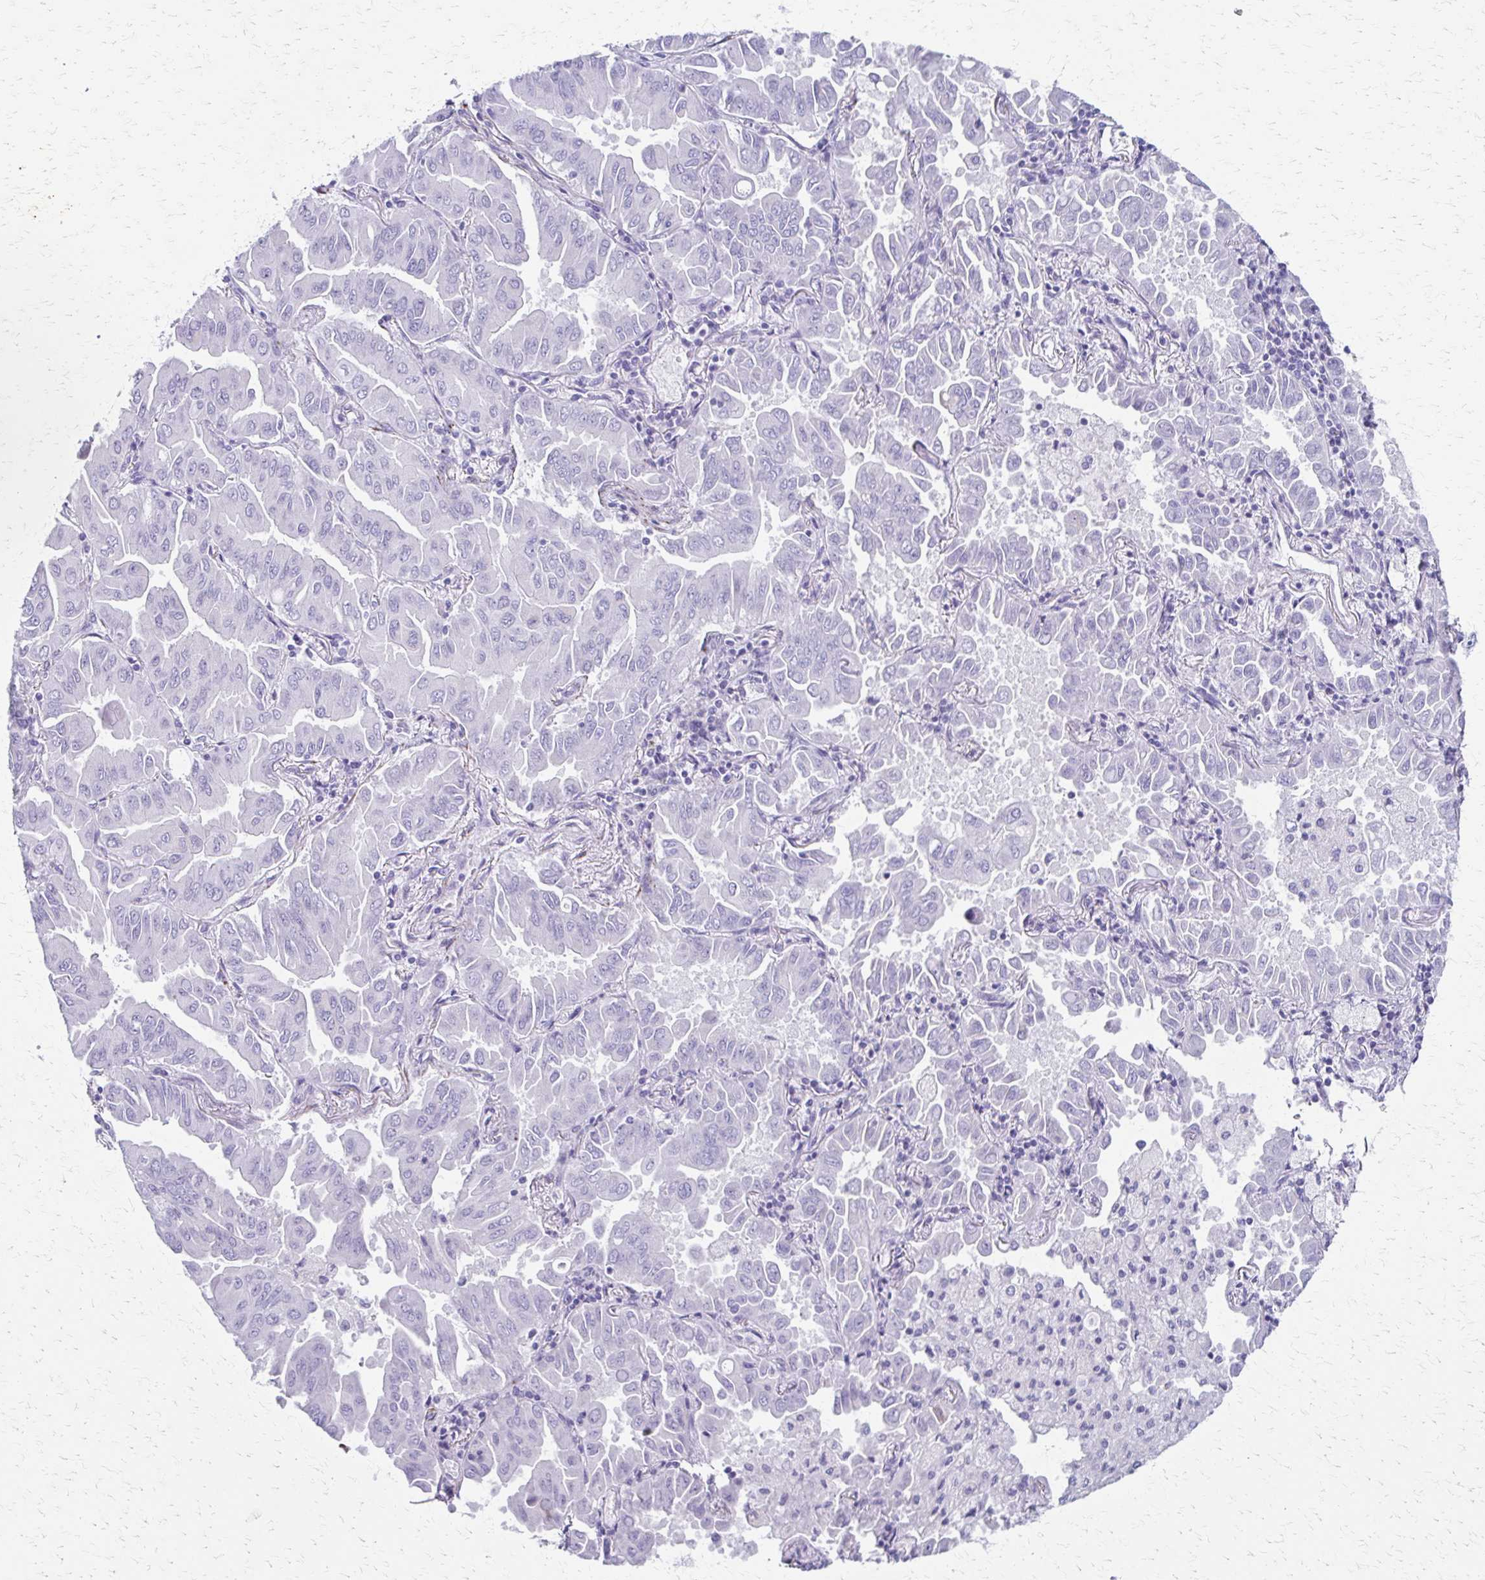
{"staining": {"intensity": "negative", "quantity": "none", "location": "none"}, "tissue": "lung cancer", "cell_type": "Tumor cells", "image_type": "cancer", "snomed": [{"axis": "morphology", "description": "Adenocarcinoma, NOS"}, {"axis": "topography", "description": "Lung"}], "caption": "Immunohistochemistry of lung cancer shows no positivity in tumor cells. (DAB immunohistochemistry (IHC) visualized using brightfield microscopy, high magnification).", "gene": "ZSCAN5B", "patient": {"sex": "male", "age": 64}}